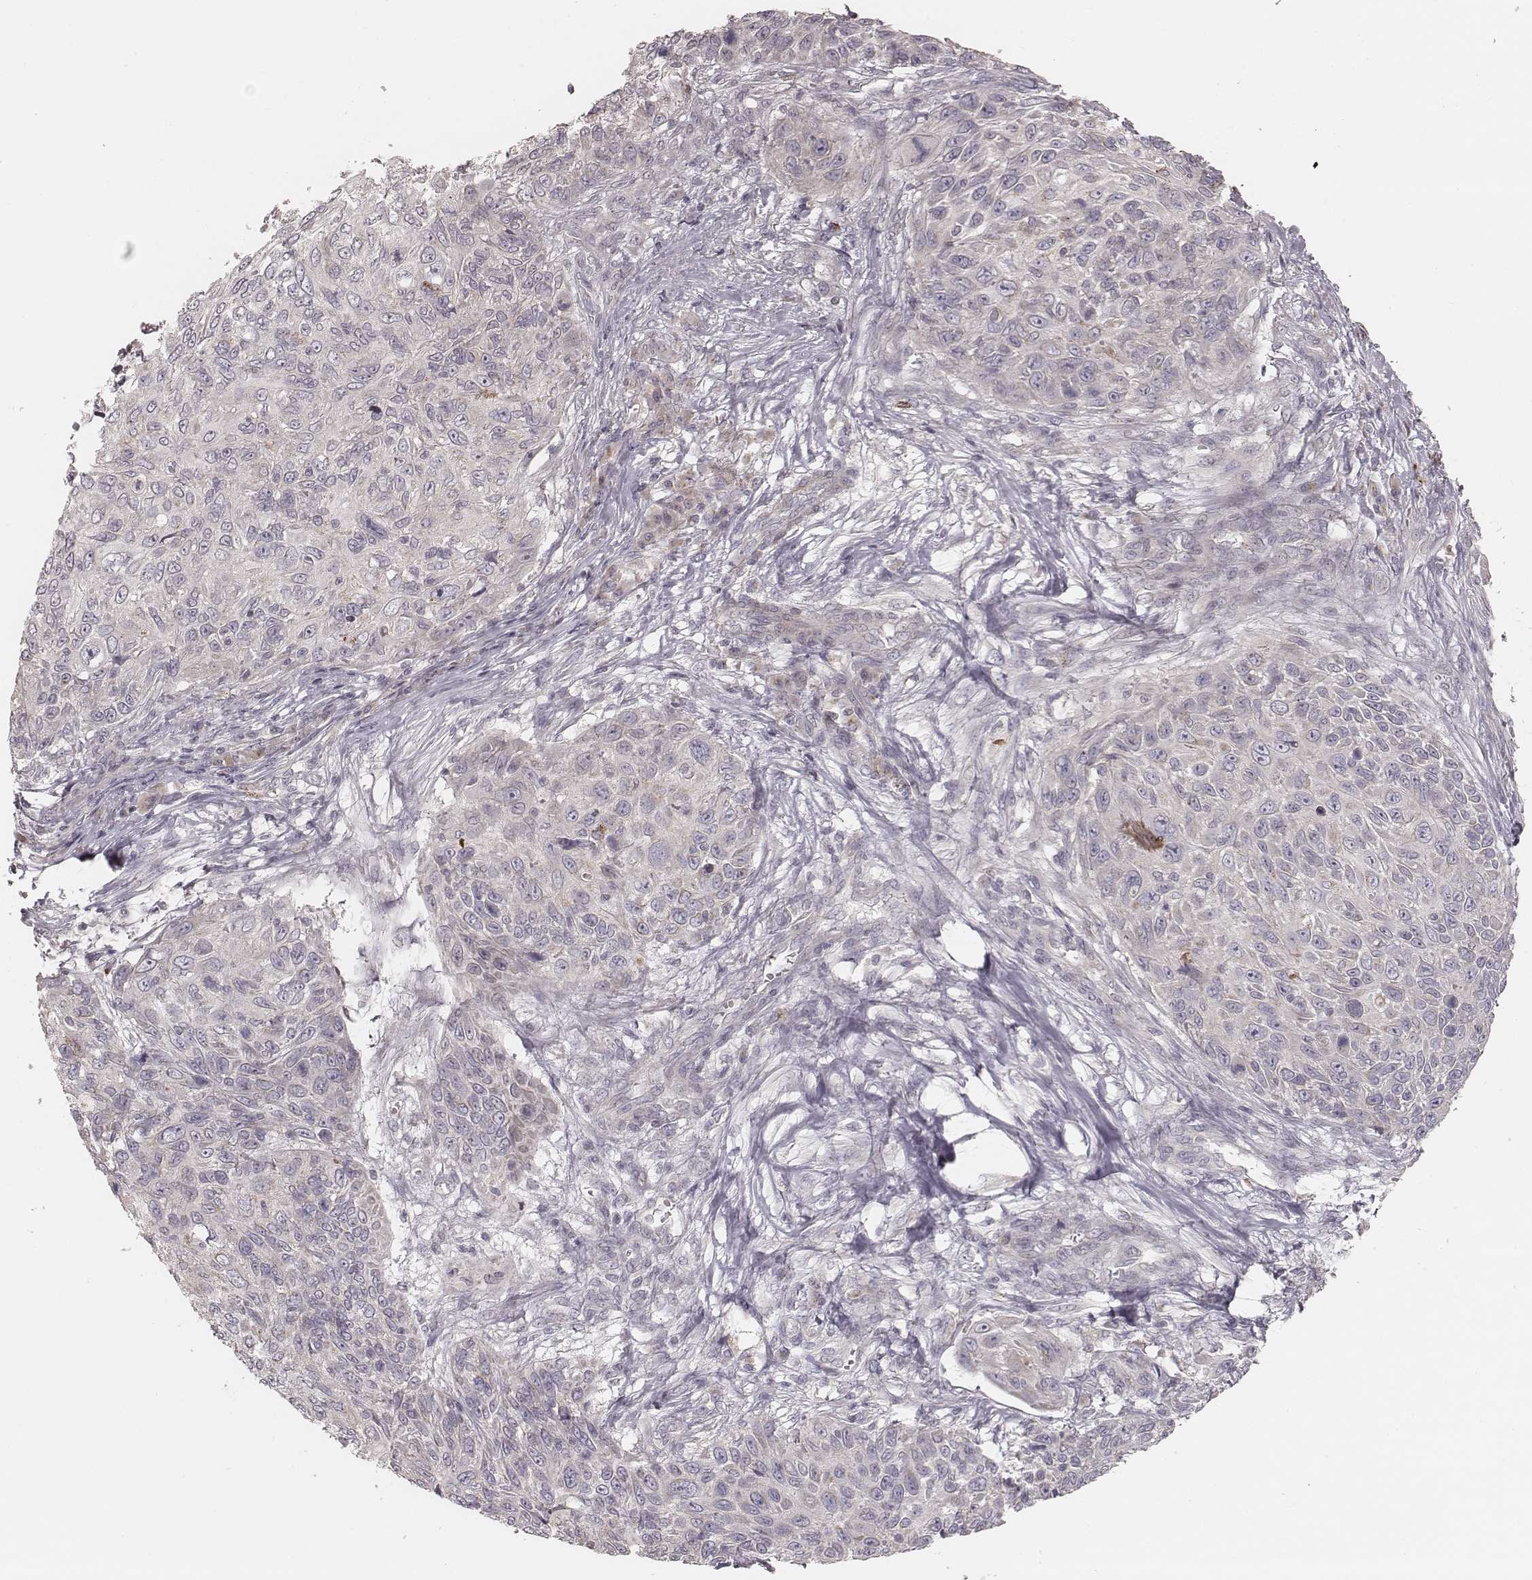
{"staining": {"intensity": "negative", "quantity": "none", "location": "none"}, "tissue": "skin cancer", "cell_type": "Tumor cells", "image_type": "cancer", "snomed": [{"axis": "morphology", "description": "Squamous cell carcinoma, NOS"}, {"axis": "topography", "description": "Skin"}], "caption": "This is an immunohistochemistry image of human skin cancer (squamous cell carcinoma). There is no expression in tumor cells.", "gene": "ABCA7", "patient": {"sex": "male", "age": 92}}